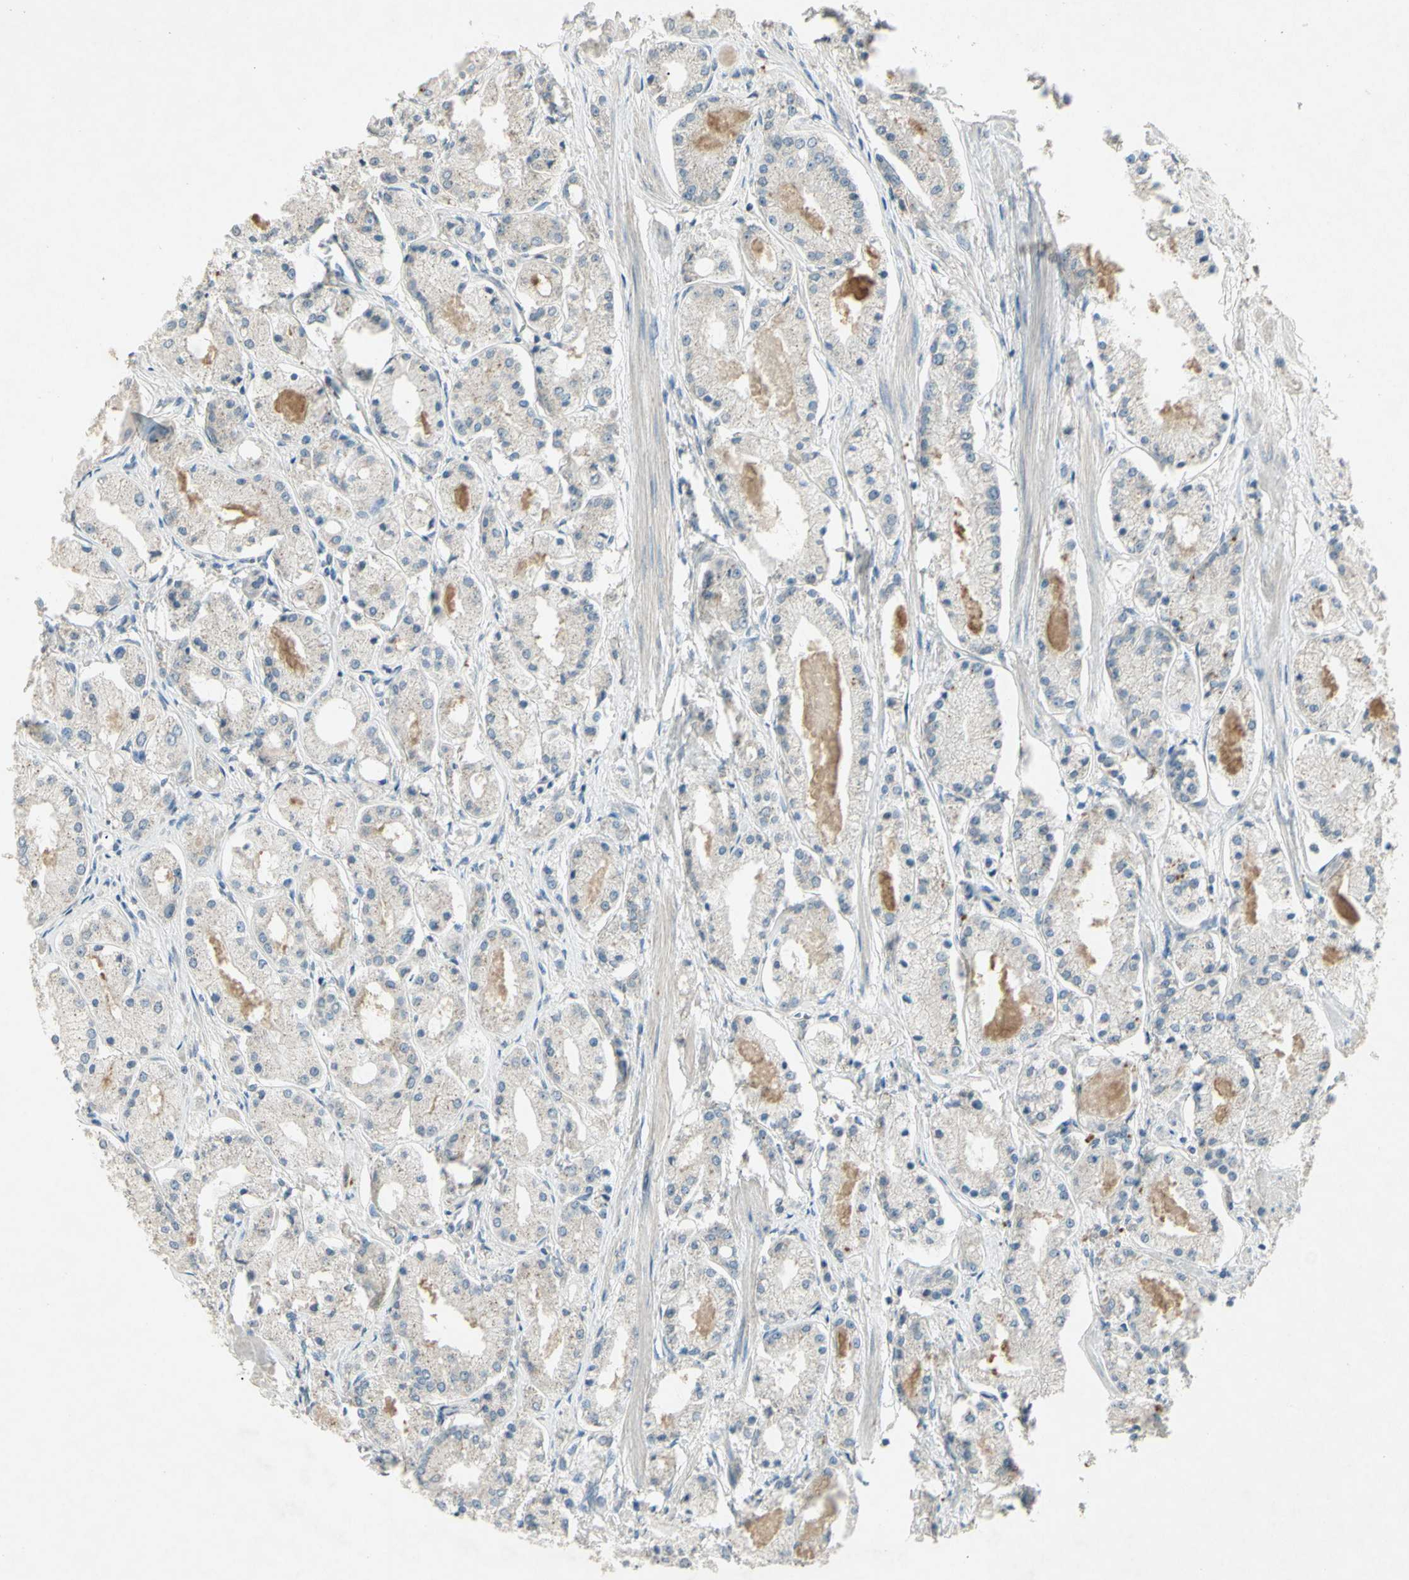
{"staining": {"intensity": "negative", "quantity": "none", "location": "none"}, "tissue": "prostate cancer", "cell_type": "Tumor cells", "image_type": "cancer", "snomed": [{"axis": "morphology", "description": "Adenocarcinoma, High grade"}, {"axis": "topography", "description": "Prostate"}], "caption": "DAB immunohistochemical staining of human prostate cancer (adenocarcinoma (high-grade)) shows no significant staining in tumor cells.", "gene": "TIMM21", "patient": {"sex": "male", "age": 66}}